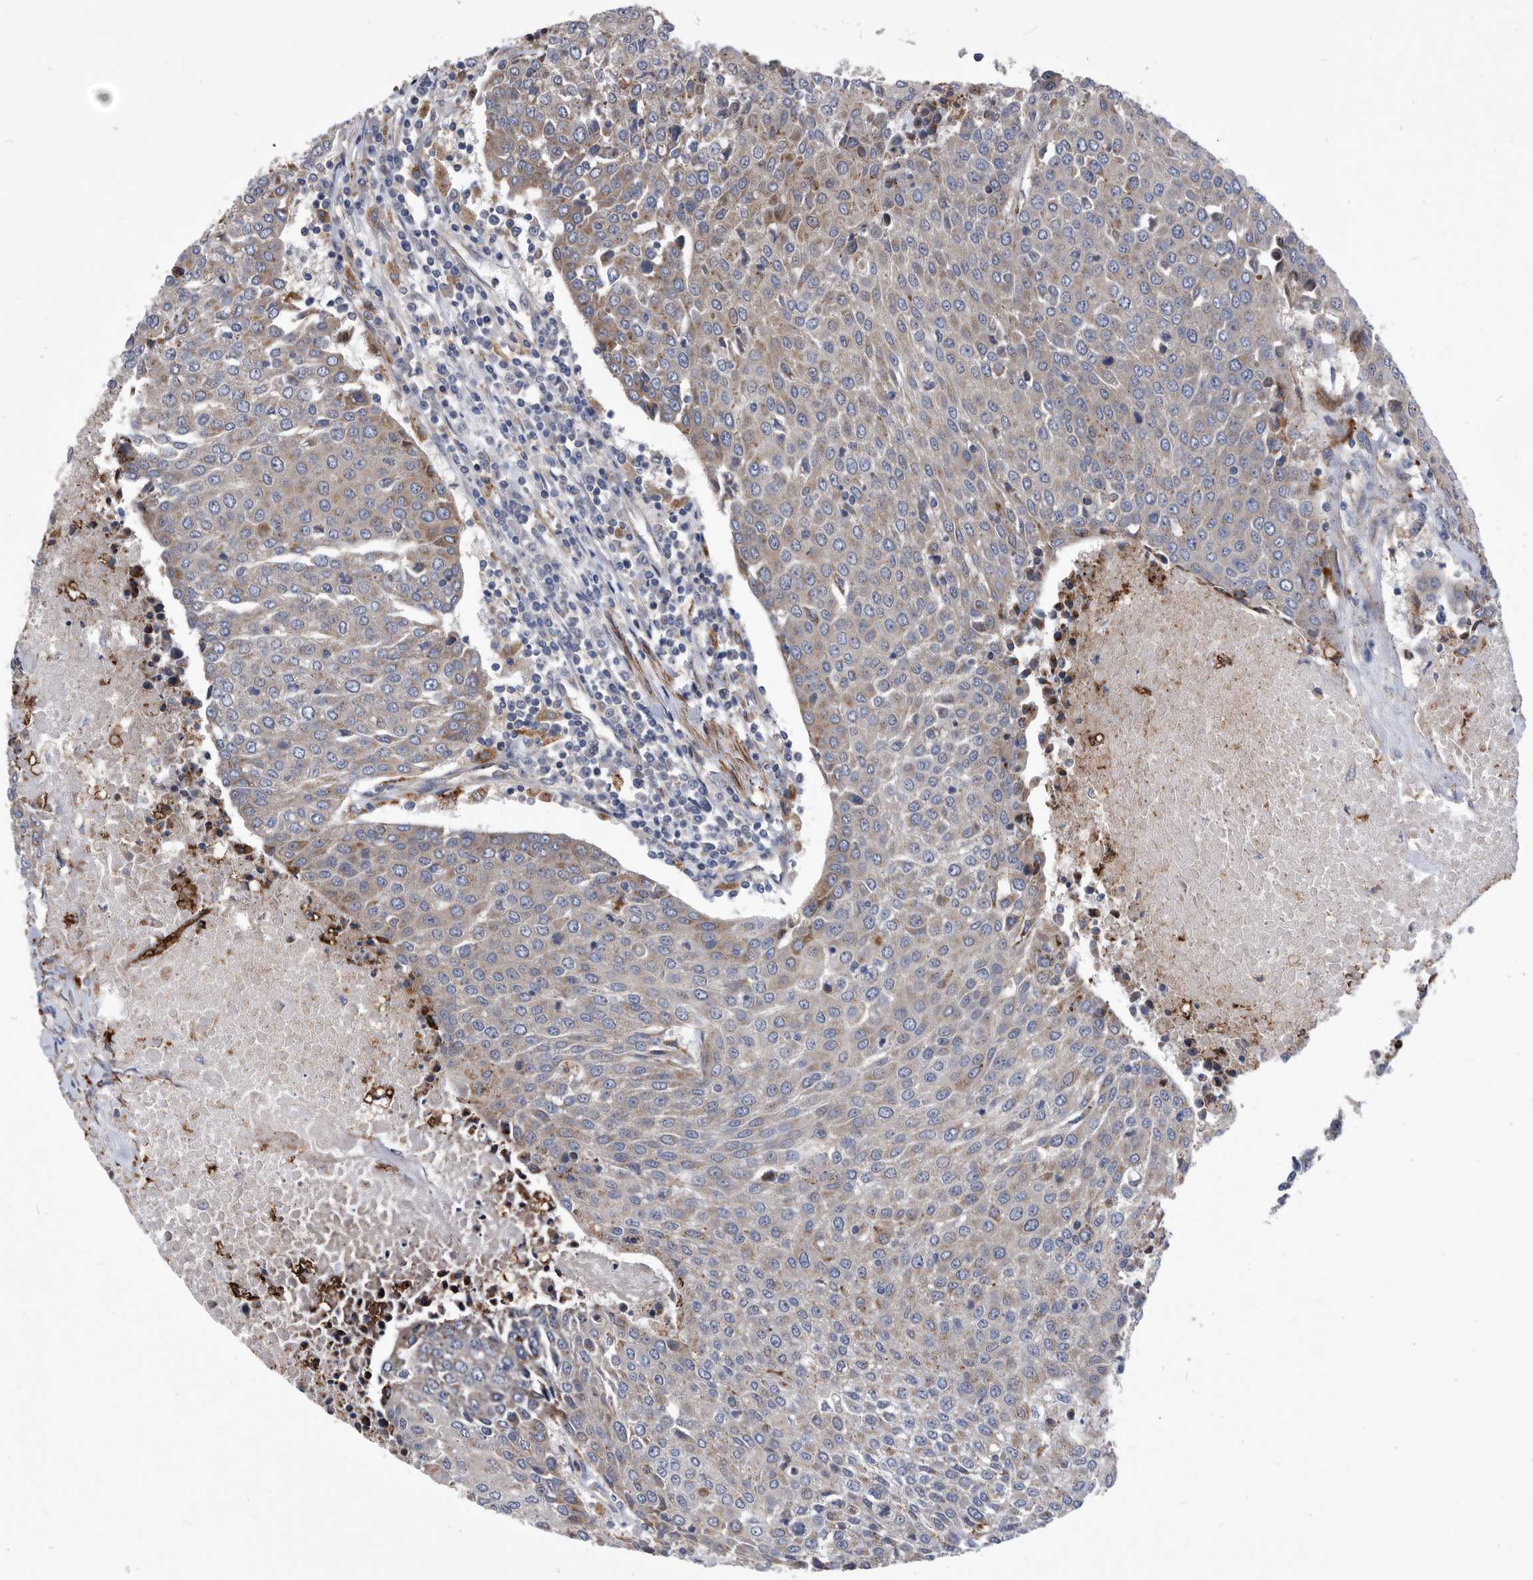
{"staining": {"intensity": "weak", "quantity": "<25%", "location": "cytoplasmic/membranous"}, "tissue": "urothelial cancer", "cell_type": "Tumor cells", "image_type": "cancer", "snomed": [{"axis": "morphology", "description": "Urothelial carcinoma, High grade"}, {"axis": "topography", "description": "Urinary bladder"}], "caption": "Image shows no significant protein expression in tumor cells of urothelial carcinoma (high-grade).", "gene": "BAIAP3", "patient": {"sex": "female", "age": 85}}